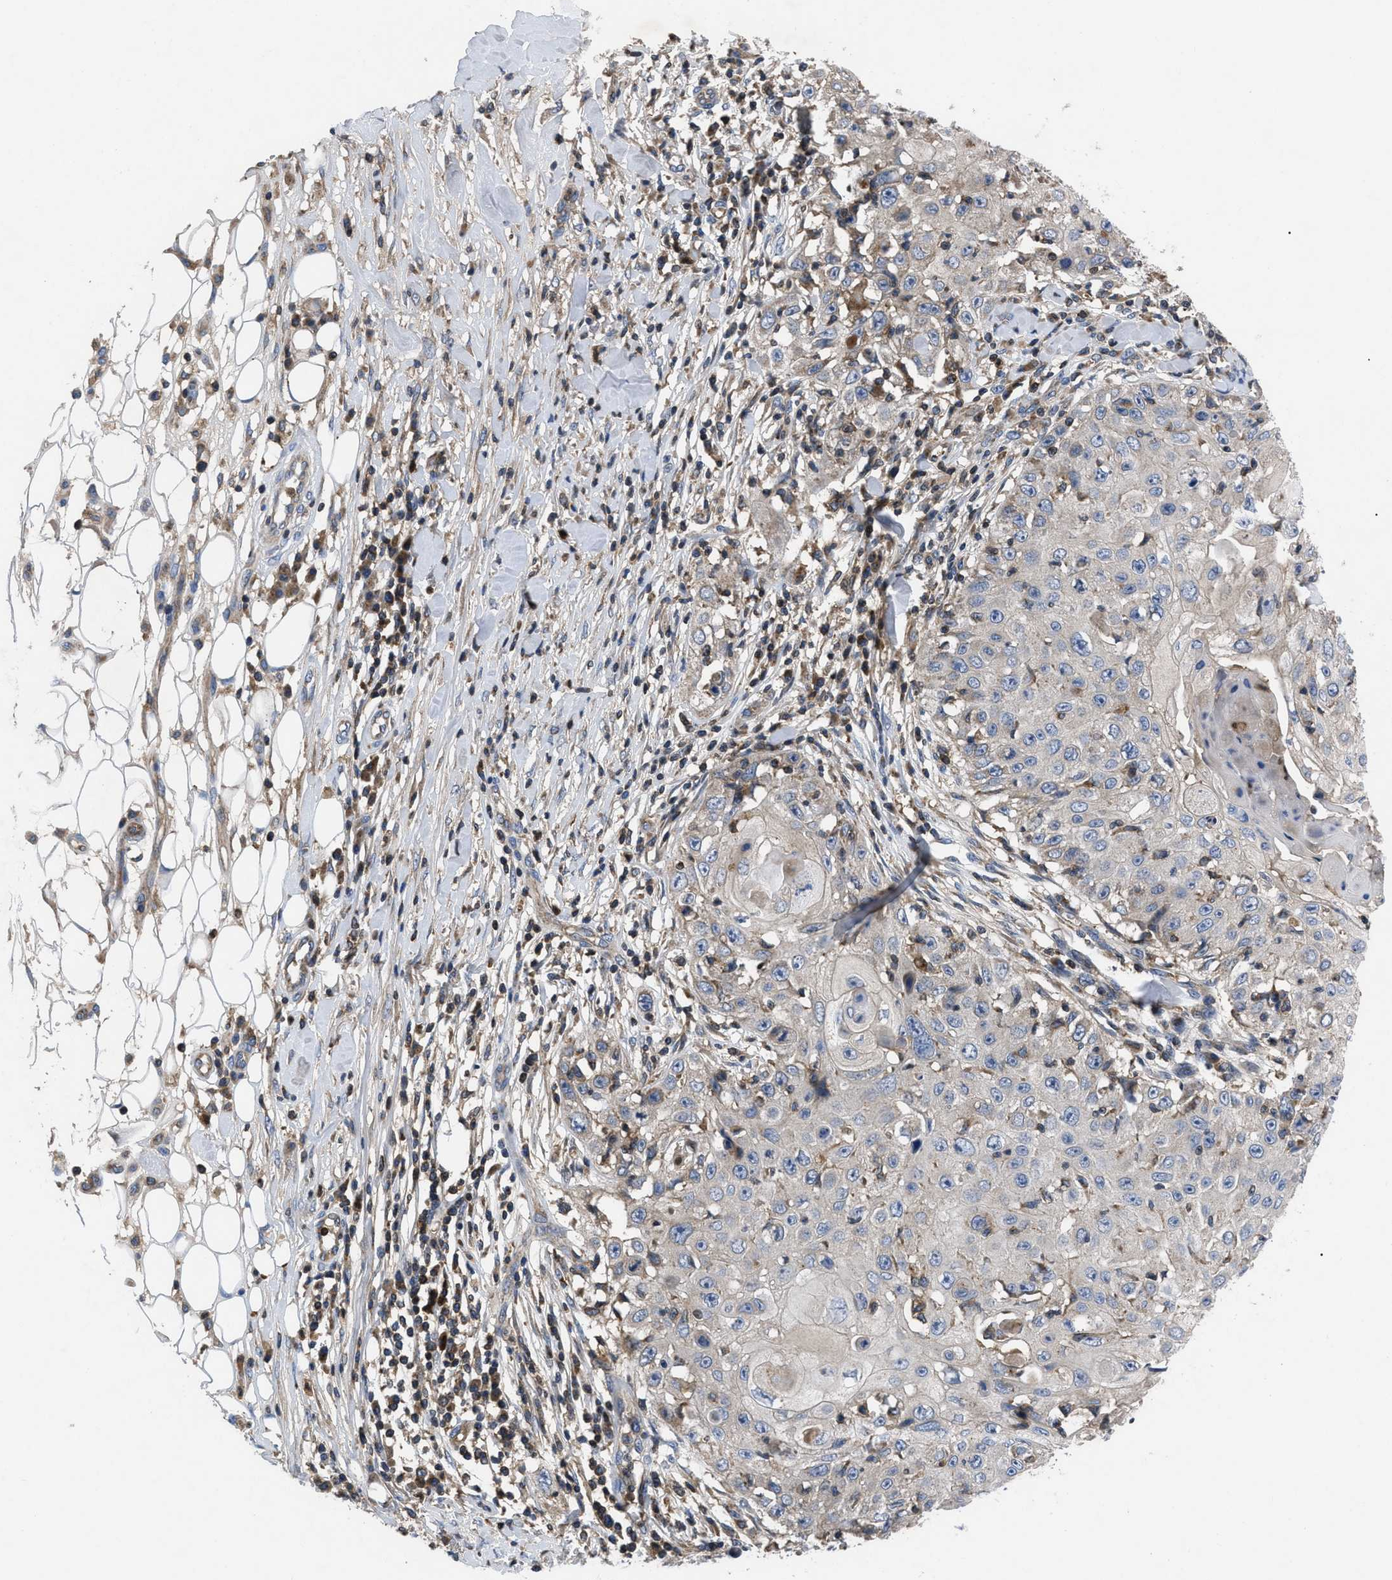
{"staining": {"intensity": "negative", "quantity": "none", "location": "none"}, "tissue": "skin cancer", "cell_type": "Tumor cells", "image_type": "cancer", "snomed": [{"axis": "morphology", "description": "Squamous cell carcinoma, NOS"}, {"axis": "topography", "description": "Skin"}], "caption": "Tumor cells show no significant protein expression in squamous cell carcinoma (skin).", "gene": "YBEY", "patient": {"sex": "male", "age": 86}}